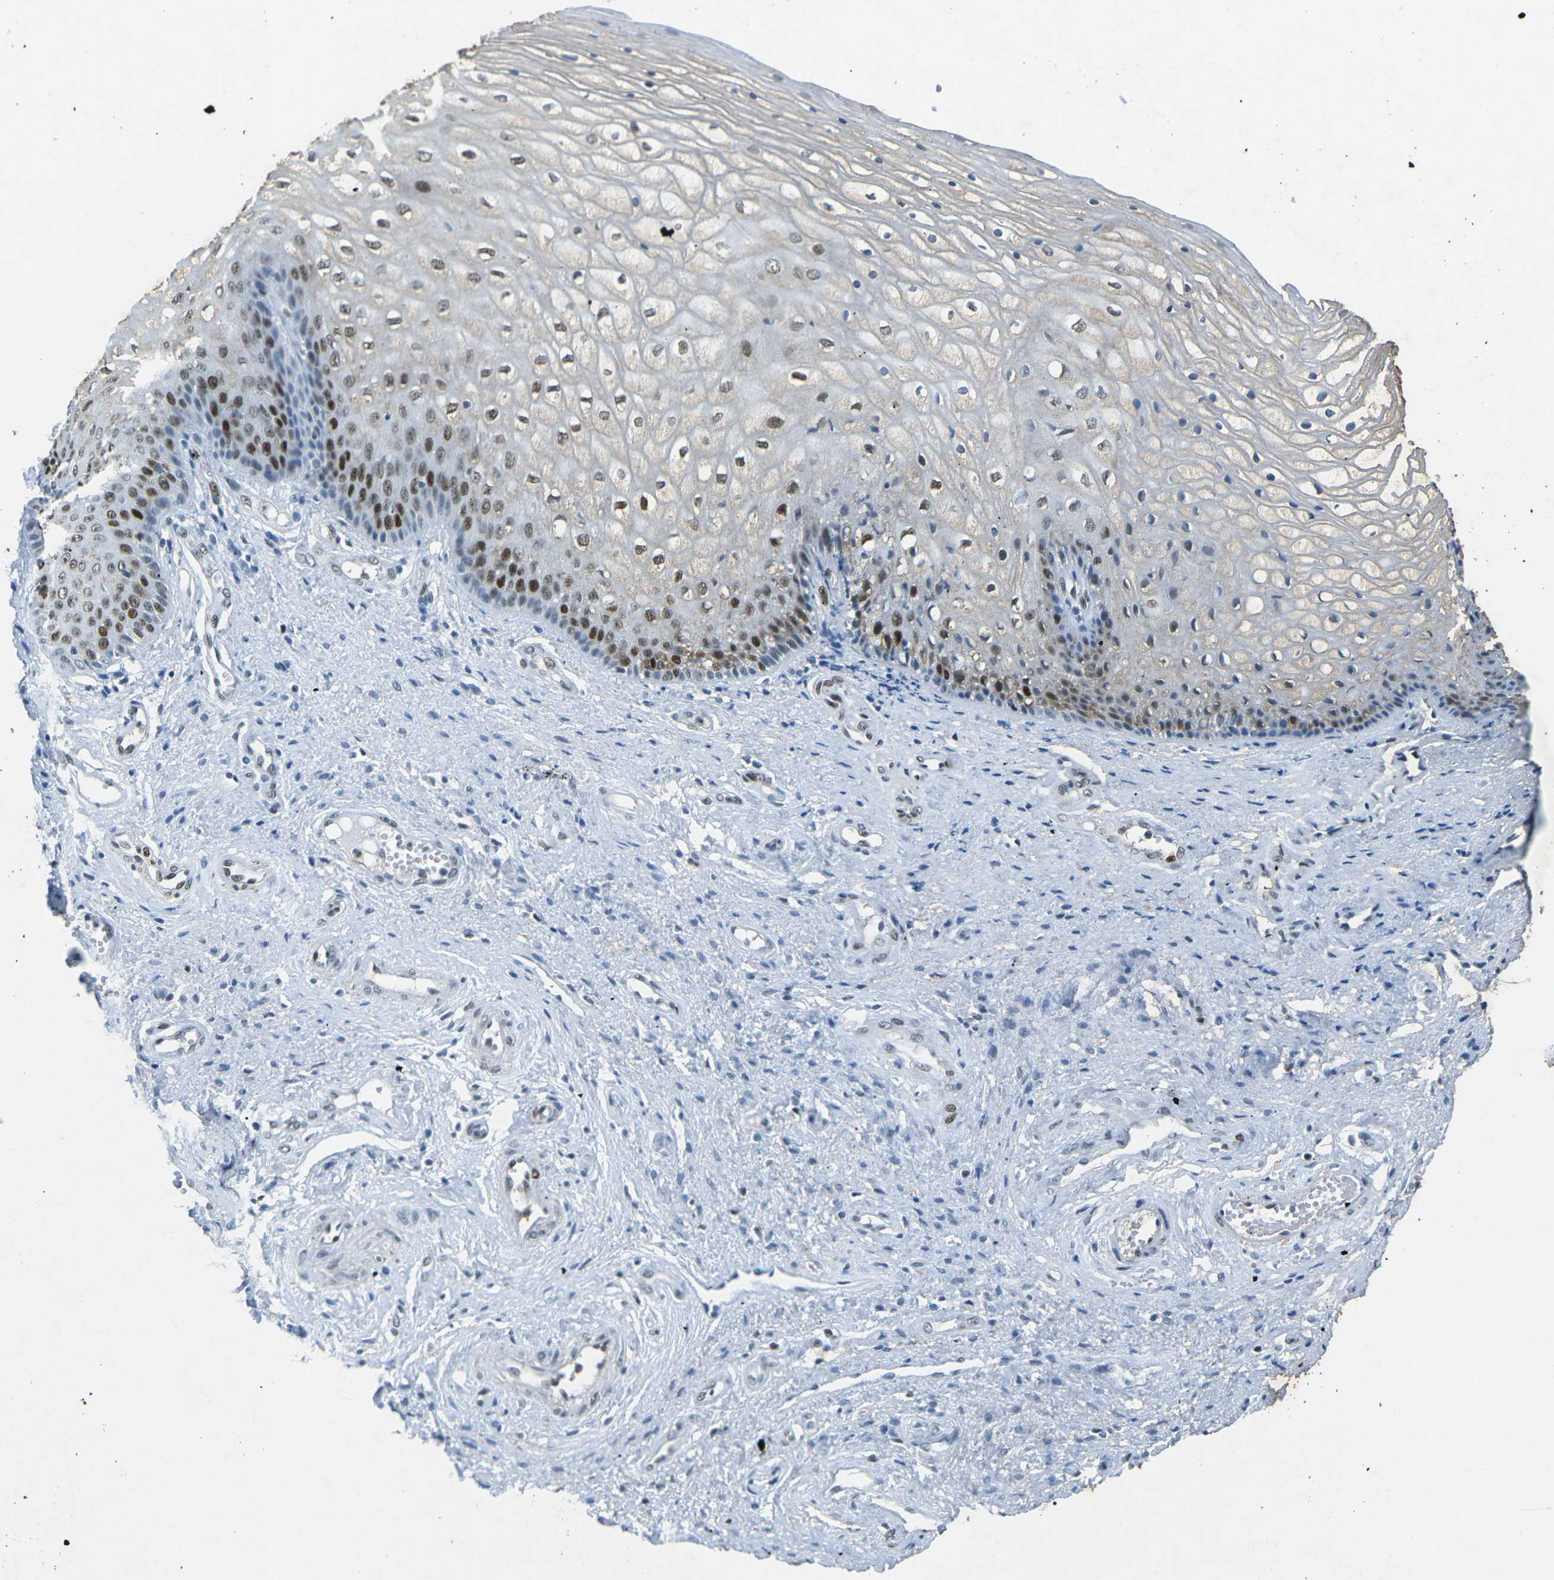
{"staining": {"intensity": "strong", "quantity": ">75%", "location": "nuclear"}, "tissue": "vagina", "cell_type": "Squamous epithelial cells", "image_type": "normal", "snomed": [{"axis": "morphology", "description": "Normal tissue, NOS"}, {"axis": "topography", "description": "Vagina"}], "caption": "Protein staining of unremarkable vagina reveals strong nuclear staining in approximately >75% of squamous epithelial cells. (Brightfield microscopy of DAB IHC at high magnification).", "gene": "RB1", "patient": {"sex": "female", "age": 34}}